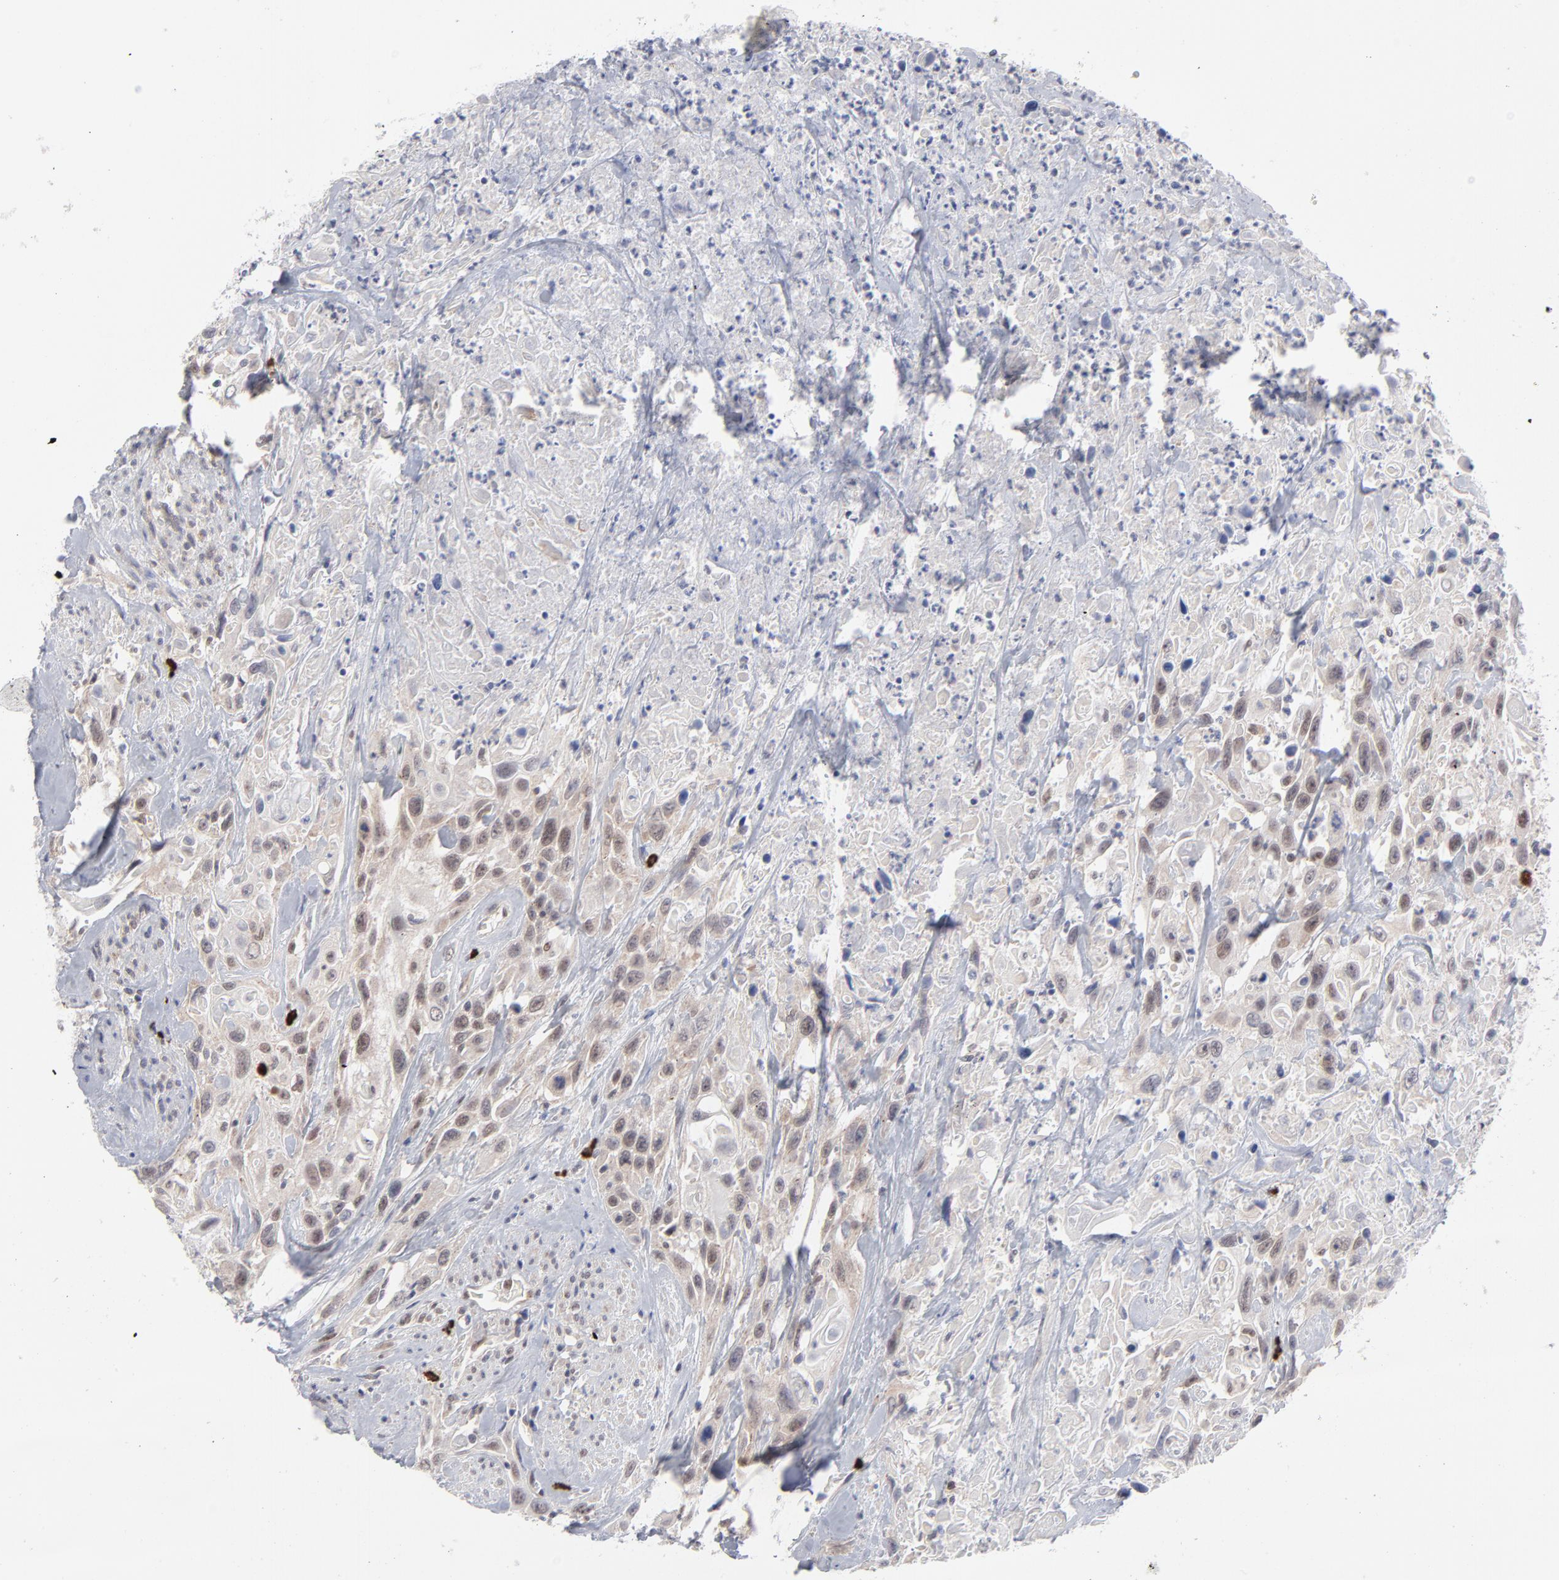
{"staining": {"intensity": "moderate", "quantity": "25%-75%", "location": "cytoplasmic/membranous,nuclear"}, "tissue": "urothelial cancer", "cell_type": "Tumor cells", "image_type": "cancer", "snomed": [{"axis": "morphology", "description": "Urothelial carcinoma, High grade"}, {"axis": "topography", "description": "Urinary bladder"}], "caption": "High-magnification brightfield microscopy of high-grade urothelial carcinoma stained with DAB (brown) and counterstained with hematoxylin (blue). tumor cells exhibit moderate cytoplasmic/membranous and nuclear positivity is seen in about25%-75% of cells. Immunohistochemistry (ihc) stains the protein of interest in brown and the nuclei are stained blue.", "gene": "NBN", "patient": {"sex": "female", "age": 84}}